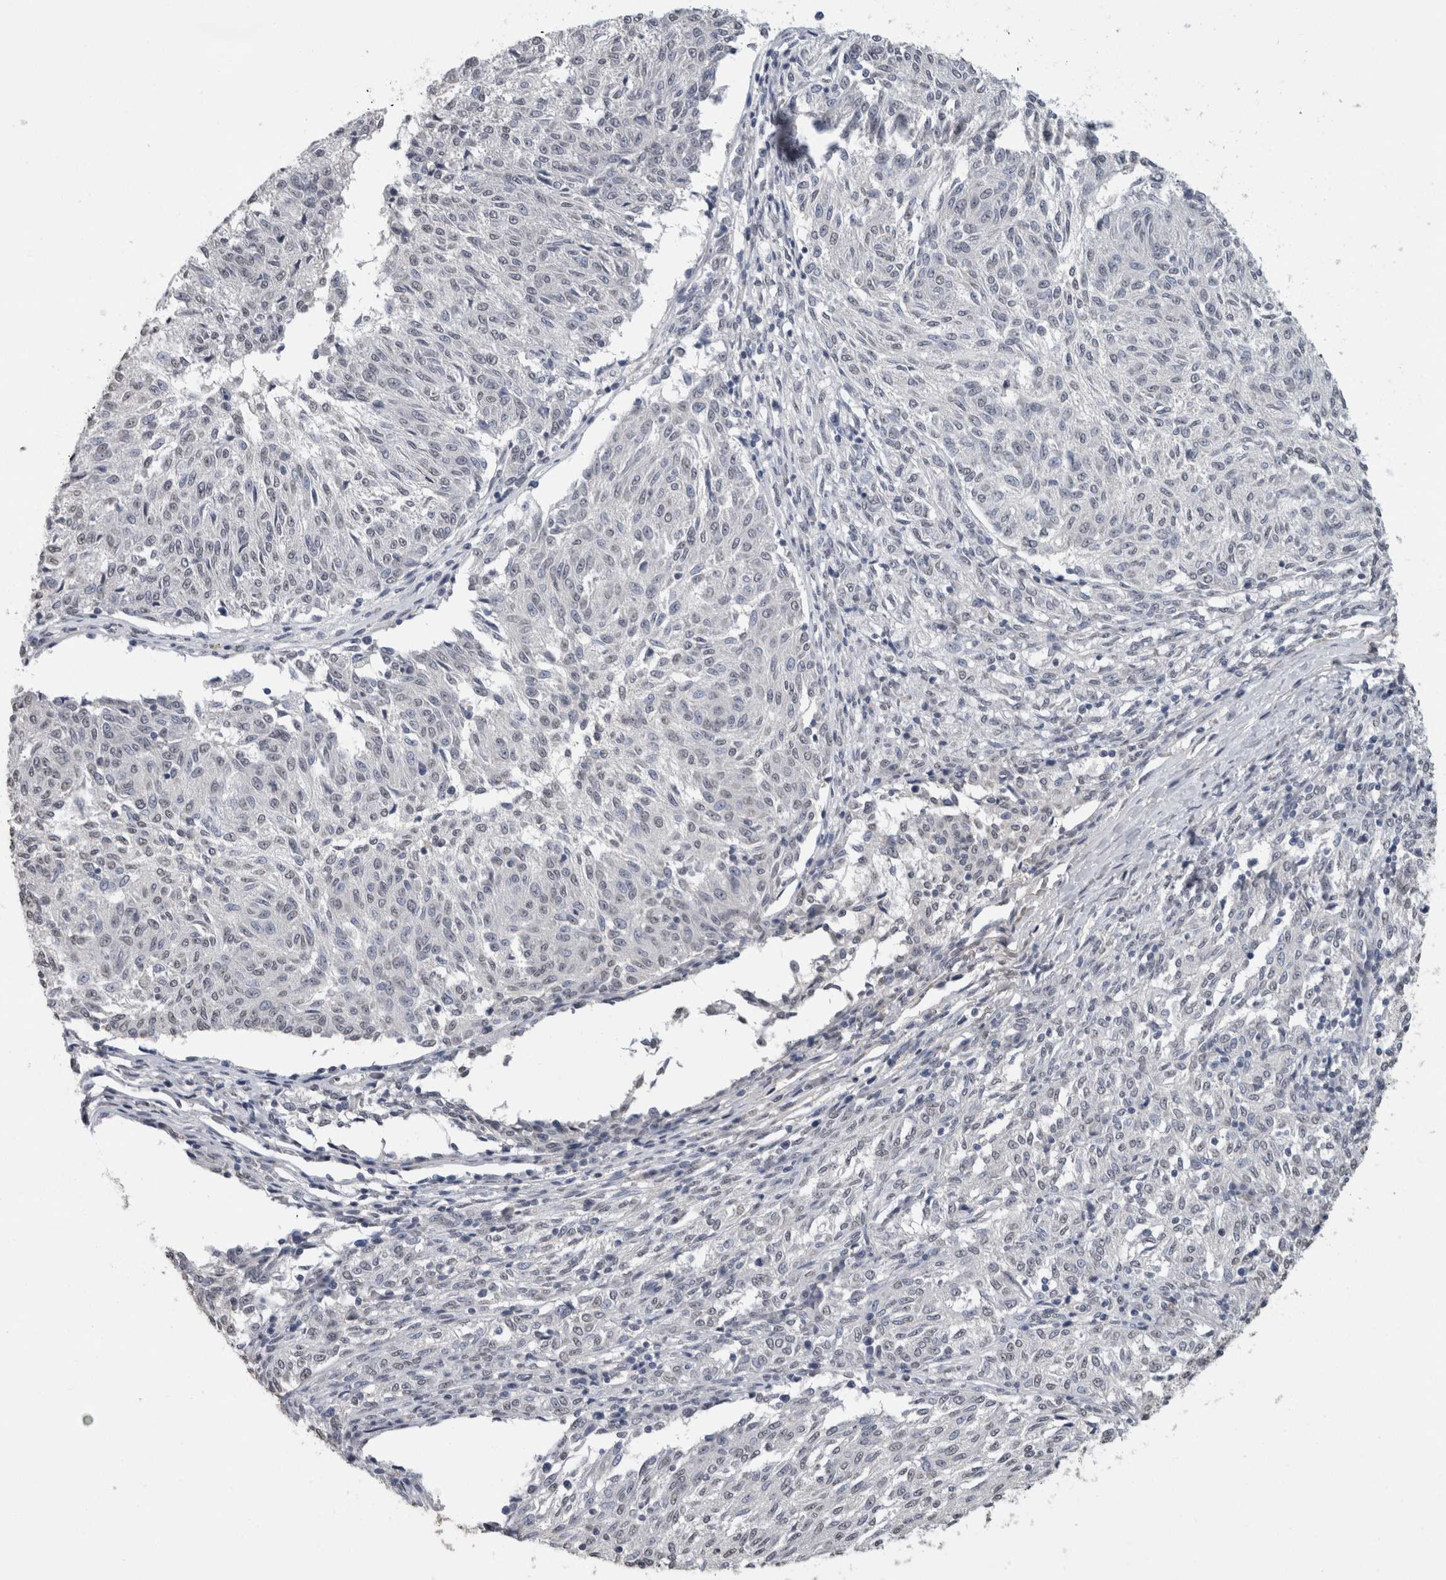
{"staining": {"intensity": "negative", "quantity": "none", "location": "none"}, "tissue": "melanoma", "cell_type": "Tumor cells", "image_type": "cancer", "snomed": [{"axis": "morphology", "description": "Malignant melanoma, NOS"}, {"axis": "topography", "description": "Skin"}], "caption": "This is an immunohistochemistry histopathology image of human melanoma. There is no positivity in tumor cells.", "gene": "LTBP1", "patient": {"sex": "female", "age": 72}}